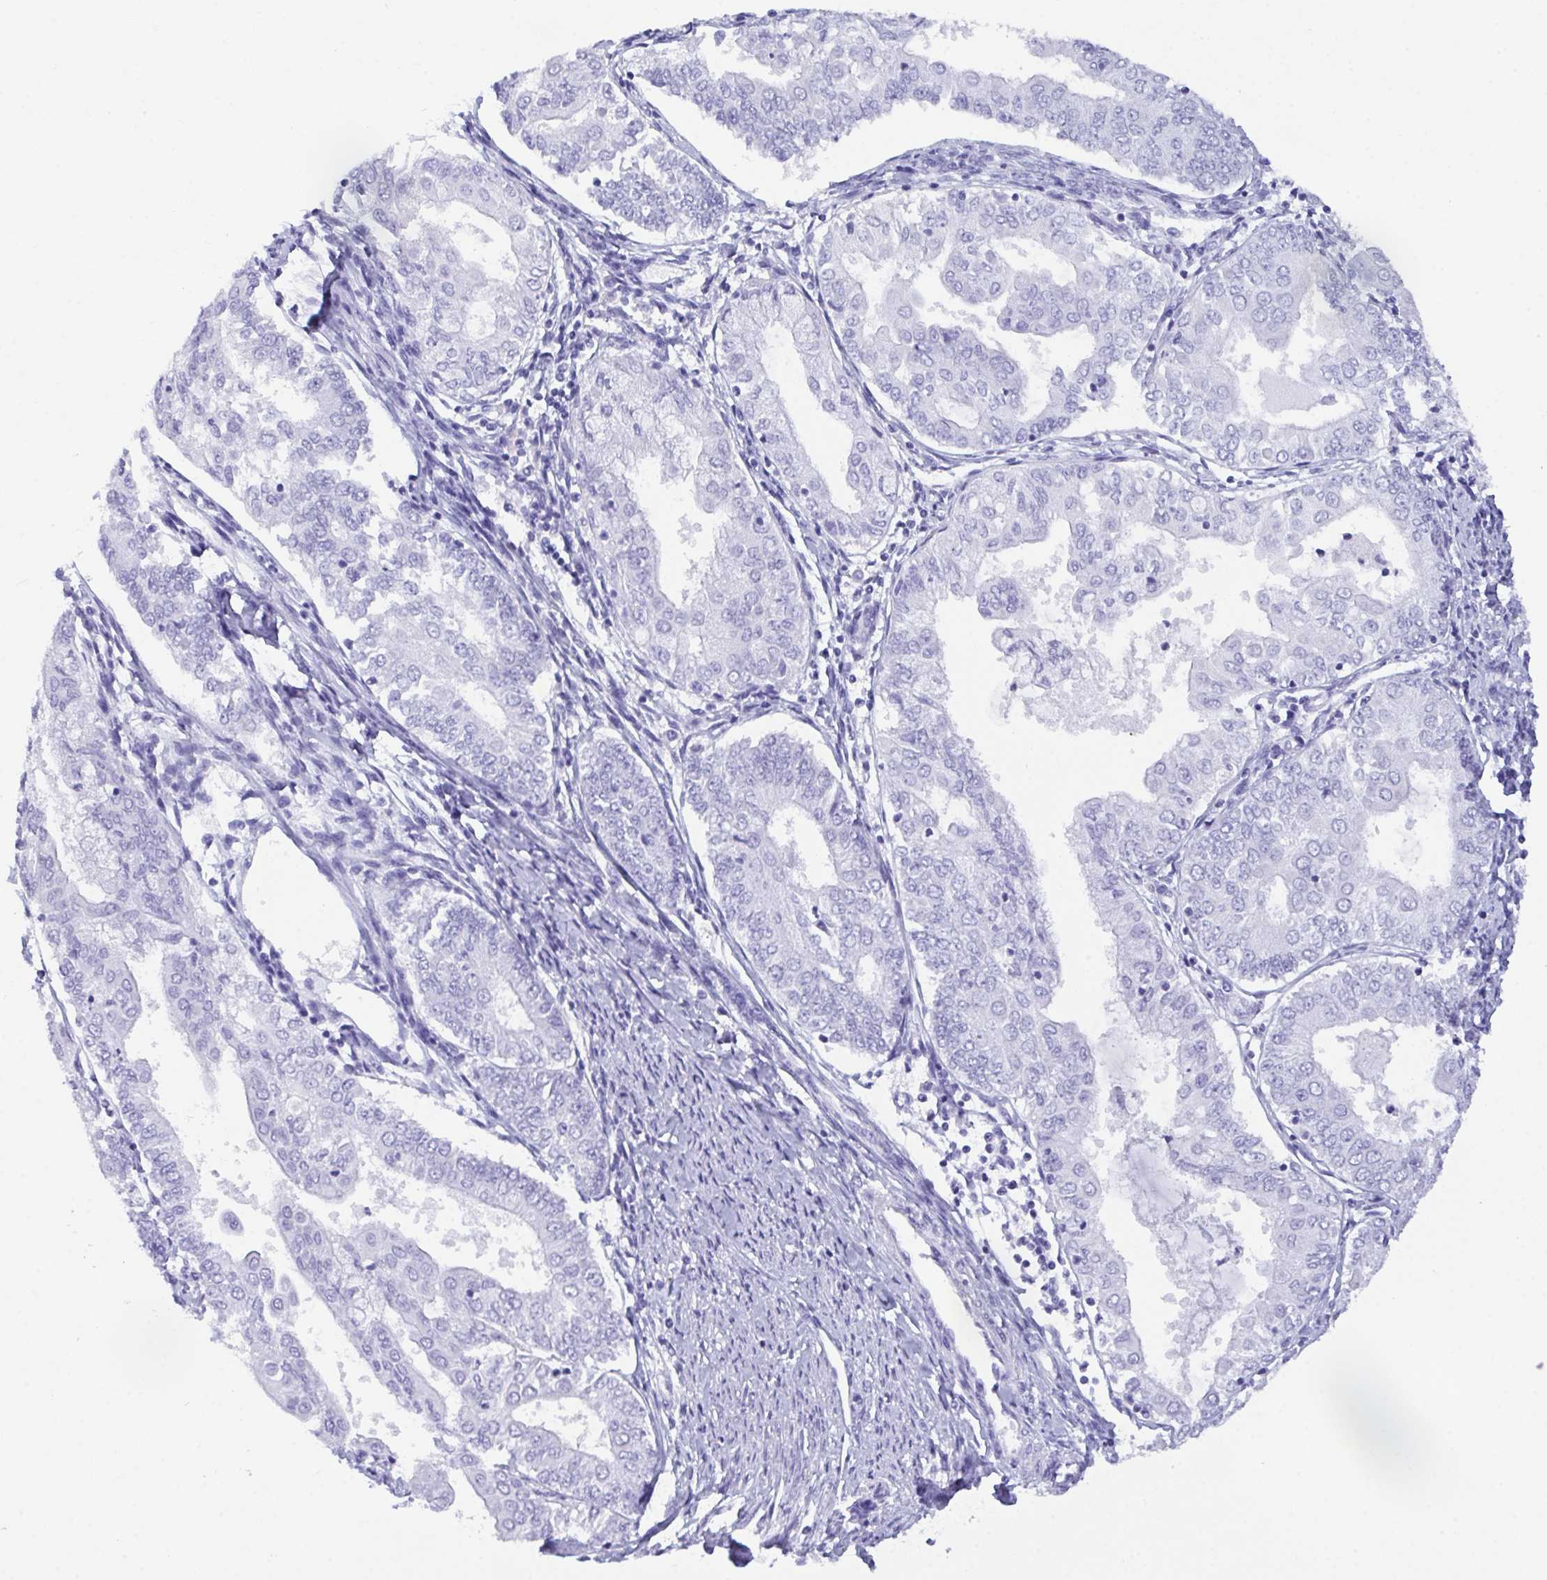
{"staining": {"intensity": "negative", "quantity": "none", "location": "none"}, "tissue": "endometrial cancer", "cell_type": "Tumor cells", "image_type": "cancer", "snomed": [{"axis": "morphology", "description": "Adenocarcinoma, NOS"}, {"axis": "topography", "description": "Endometrium"}], "caption": "An immunohistochemistry (IHC) micrograph of endometrial adenocarcinoma is shown. There is no staining in tumor cells of endometrial adenocarcinoma.", "gene": "ZNF850", "patient": {"sex": "female", "age": 68}}